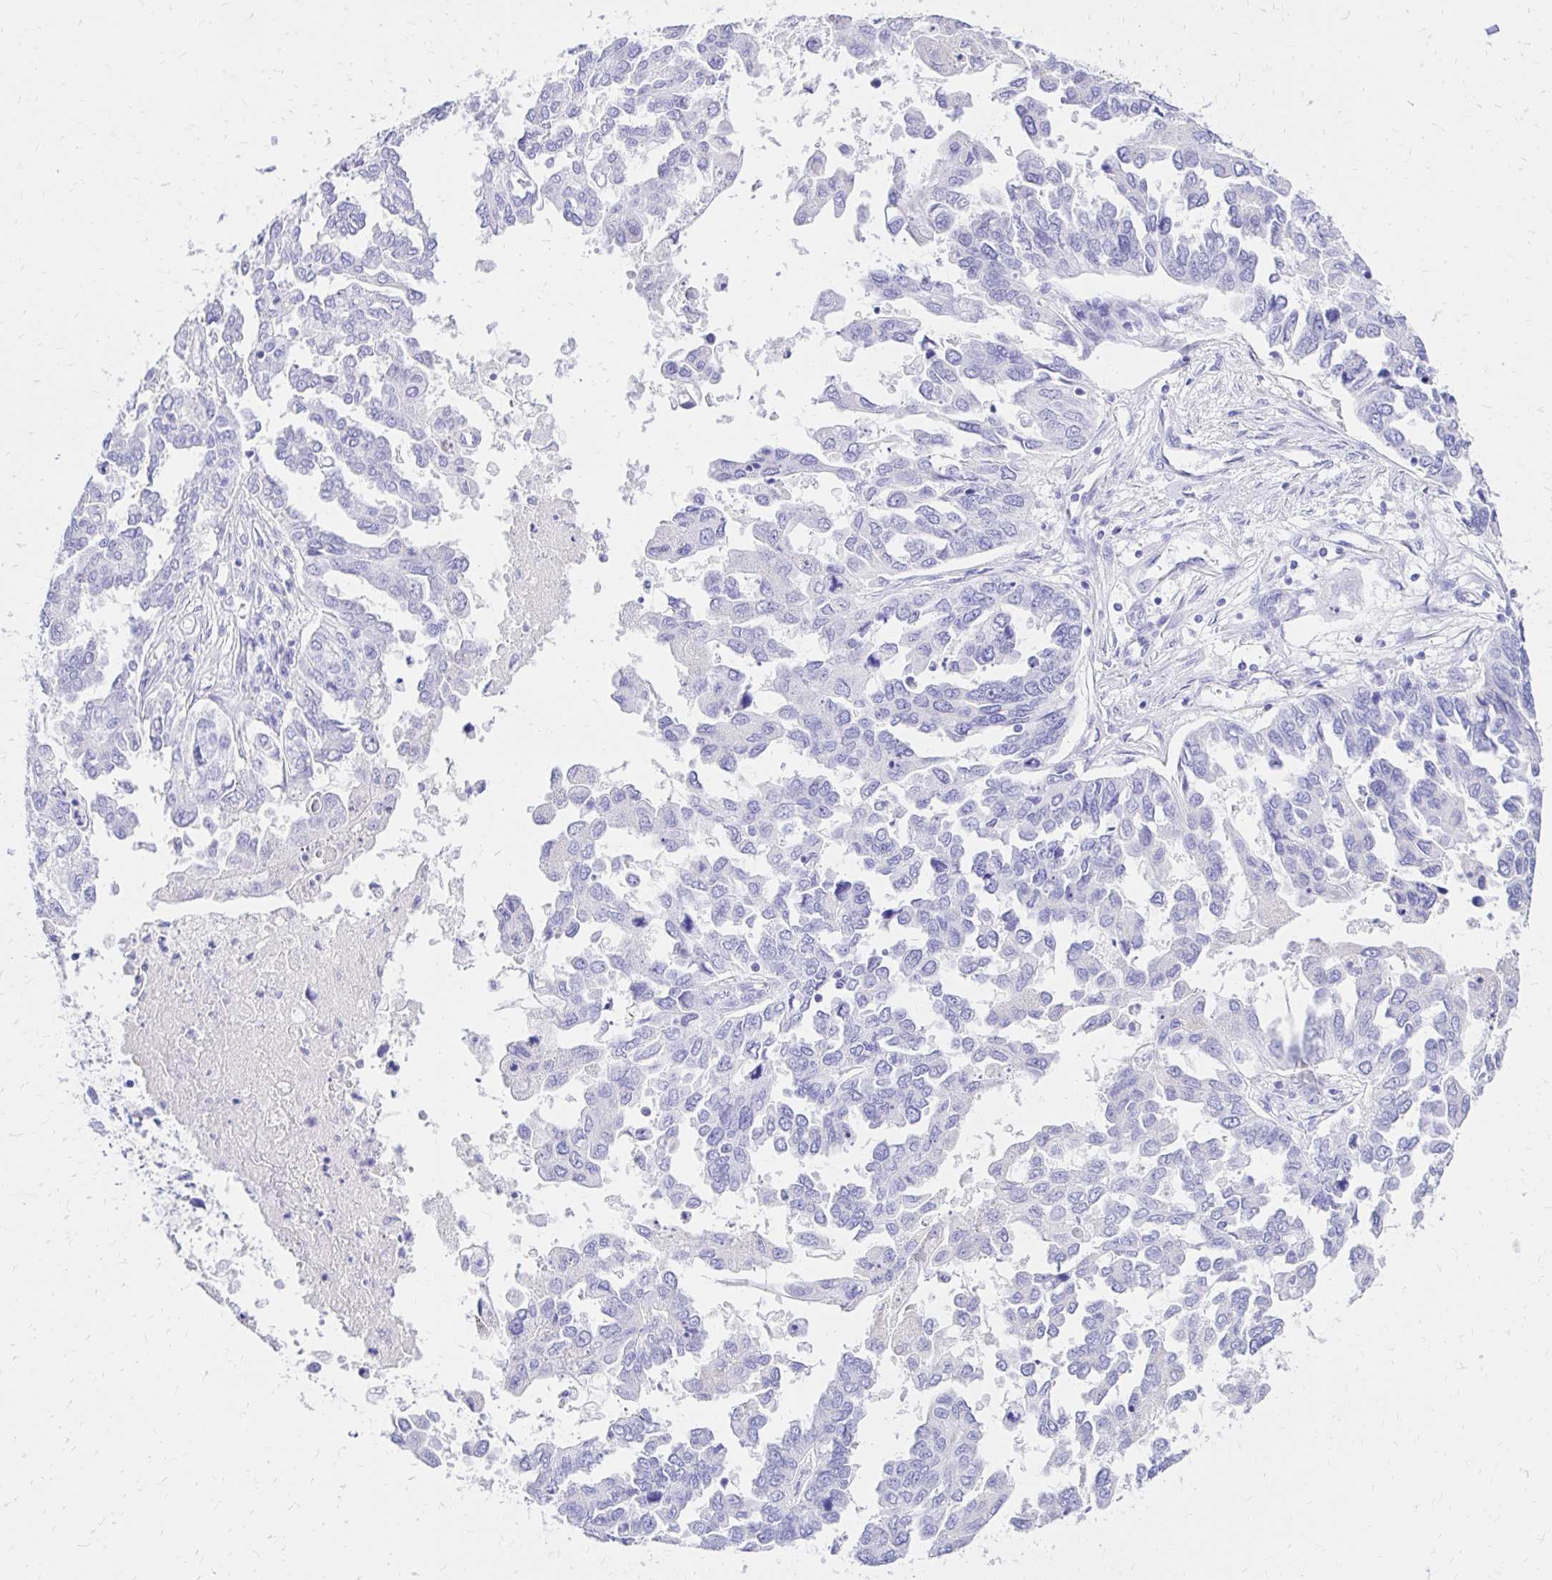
{"staining": {"intensity": "negative", "quantity": "none", "location": "none"}, "tissue": "ovarian cancer", "cell_type": "Tumor cells", "image_type": "cancer", "snomed": [{"axis": "morphology", "description": "Cystadenocarcinoma, serous, NOS"}, {"axis": "topography", "description": "Ovary"}], "caption": "Protein analysis of ovarian cancer reveals no significant expression in tumor cells.", "gene": "S100G", "patient": {"sex": "female", "age": 53}}